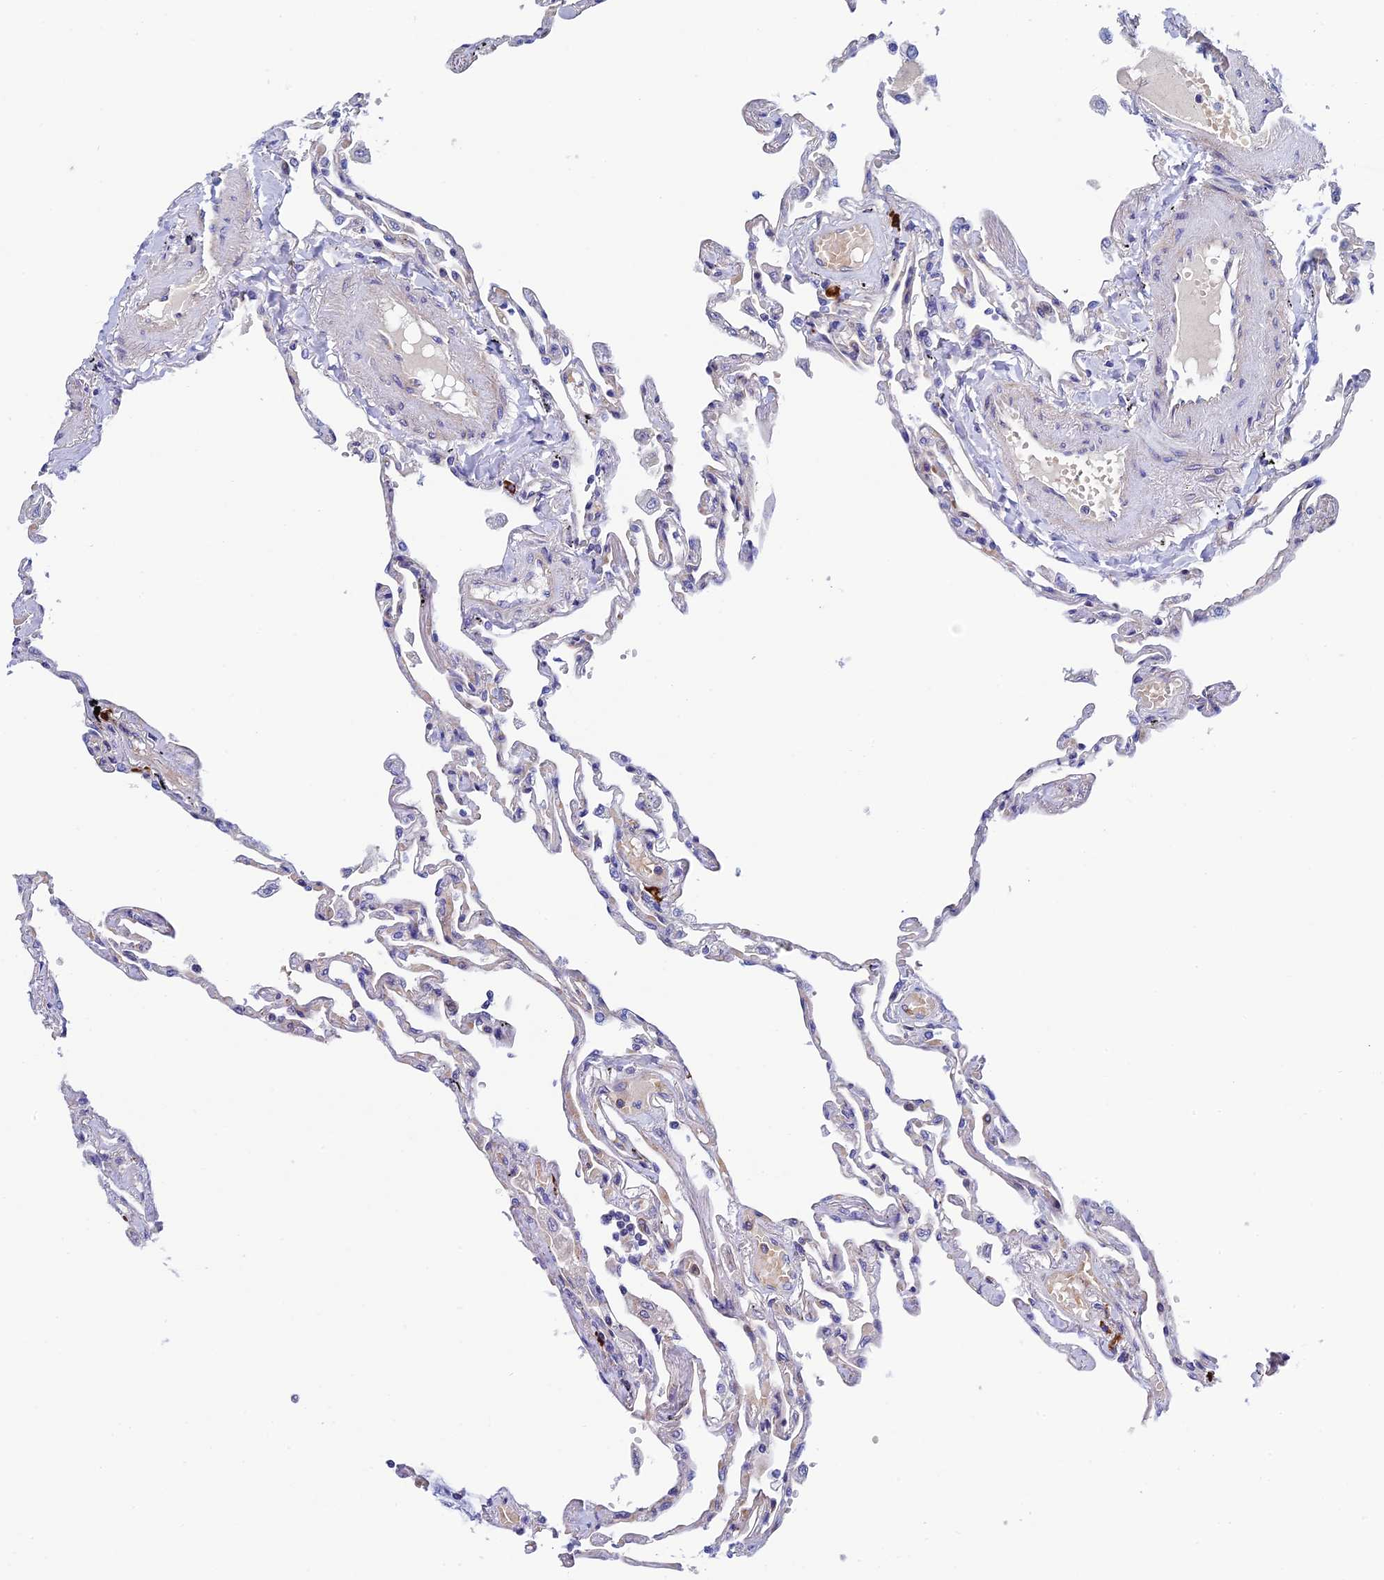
{"staining": {"intensity": "negative", "quantity": "none", "location": "none"}, "tissue": "lung", "cell_type": "Alveolar cells", "image_type": "normal", "snomed": [{"axis": "morphology", "description": "Normal tissue, NOS"}, {"axis": "topography", "description": "Lung"}], "caption": "Immunohistochemistry (IHC) image of normal lung stained for a protein (brown), which displays no expression in alveolar cells. (DAB IHC, high magnification).", "gene": "MACIR", "patient": {"sex": "female", "age": 67}}